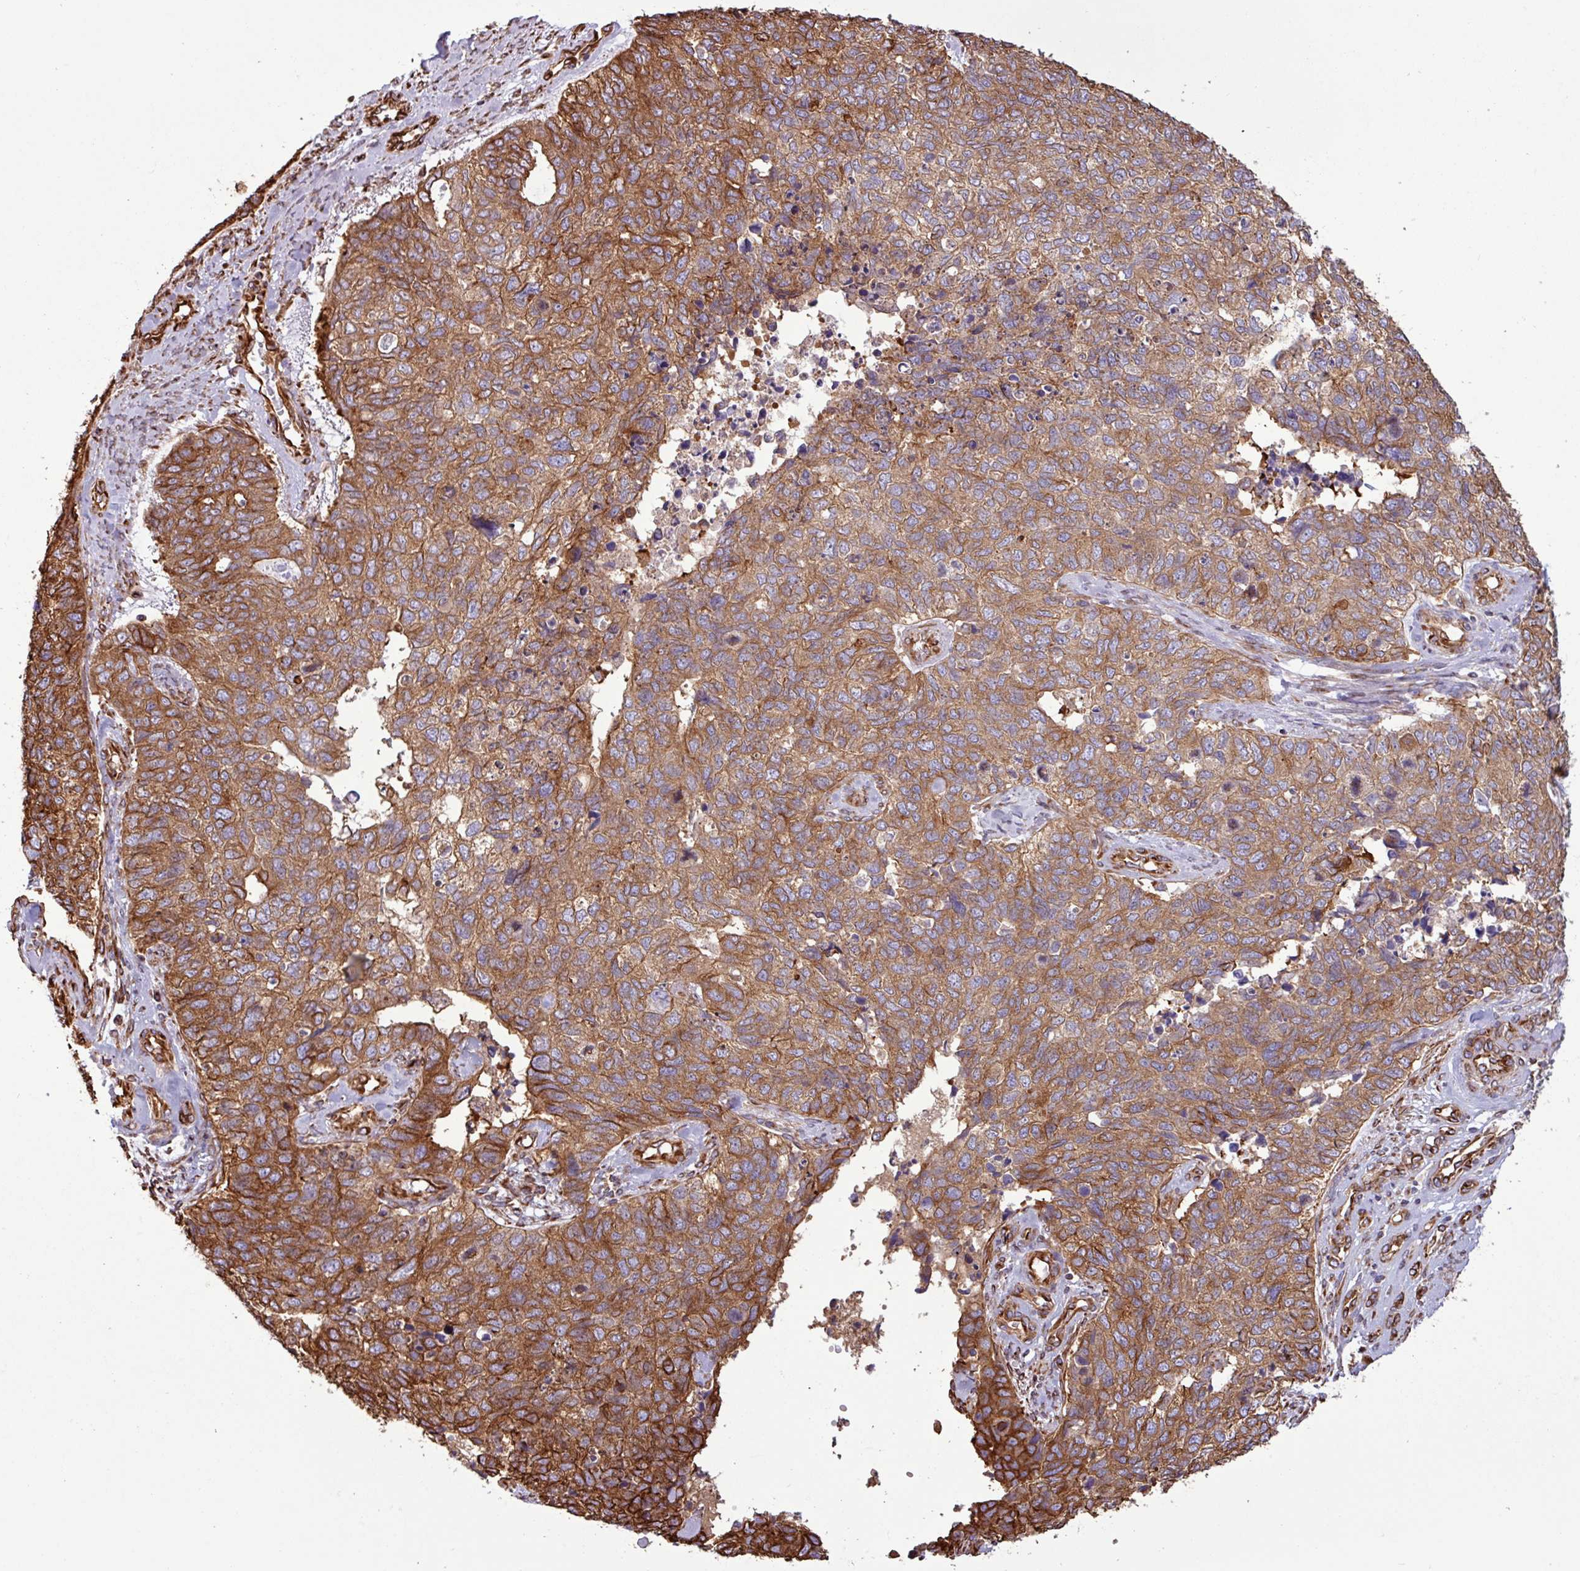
{"staining": {"intensity": "strong", "quantity": ">75%", "location": "cytoplasmic/membranous"}, "tissue": "cervical cancer", "cell_type": "Tumor cells", "image_type": "cancer", "snomed": [{"axis": "morphology", "description": "Squamous cell carcinoma, NOS"}, {"axis": "topography", "description": "Cervix"}], "caption": "Immunohistochemistry (IHC) (DAB) staining of cervical cancer (squamous cell carcinoma) displays strong cytoplasmic/membranous protein expression in approximately >75% of tumor cells.", "gene": "ZNF300", "patient": {"sex": "female", "age": 63}}